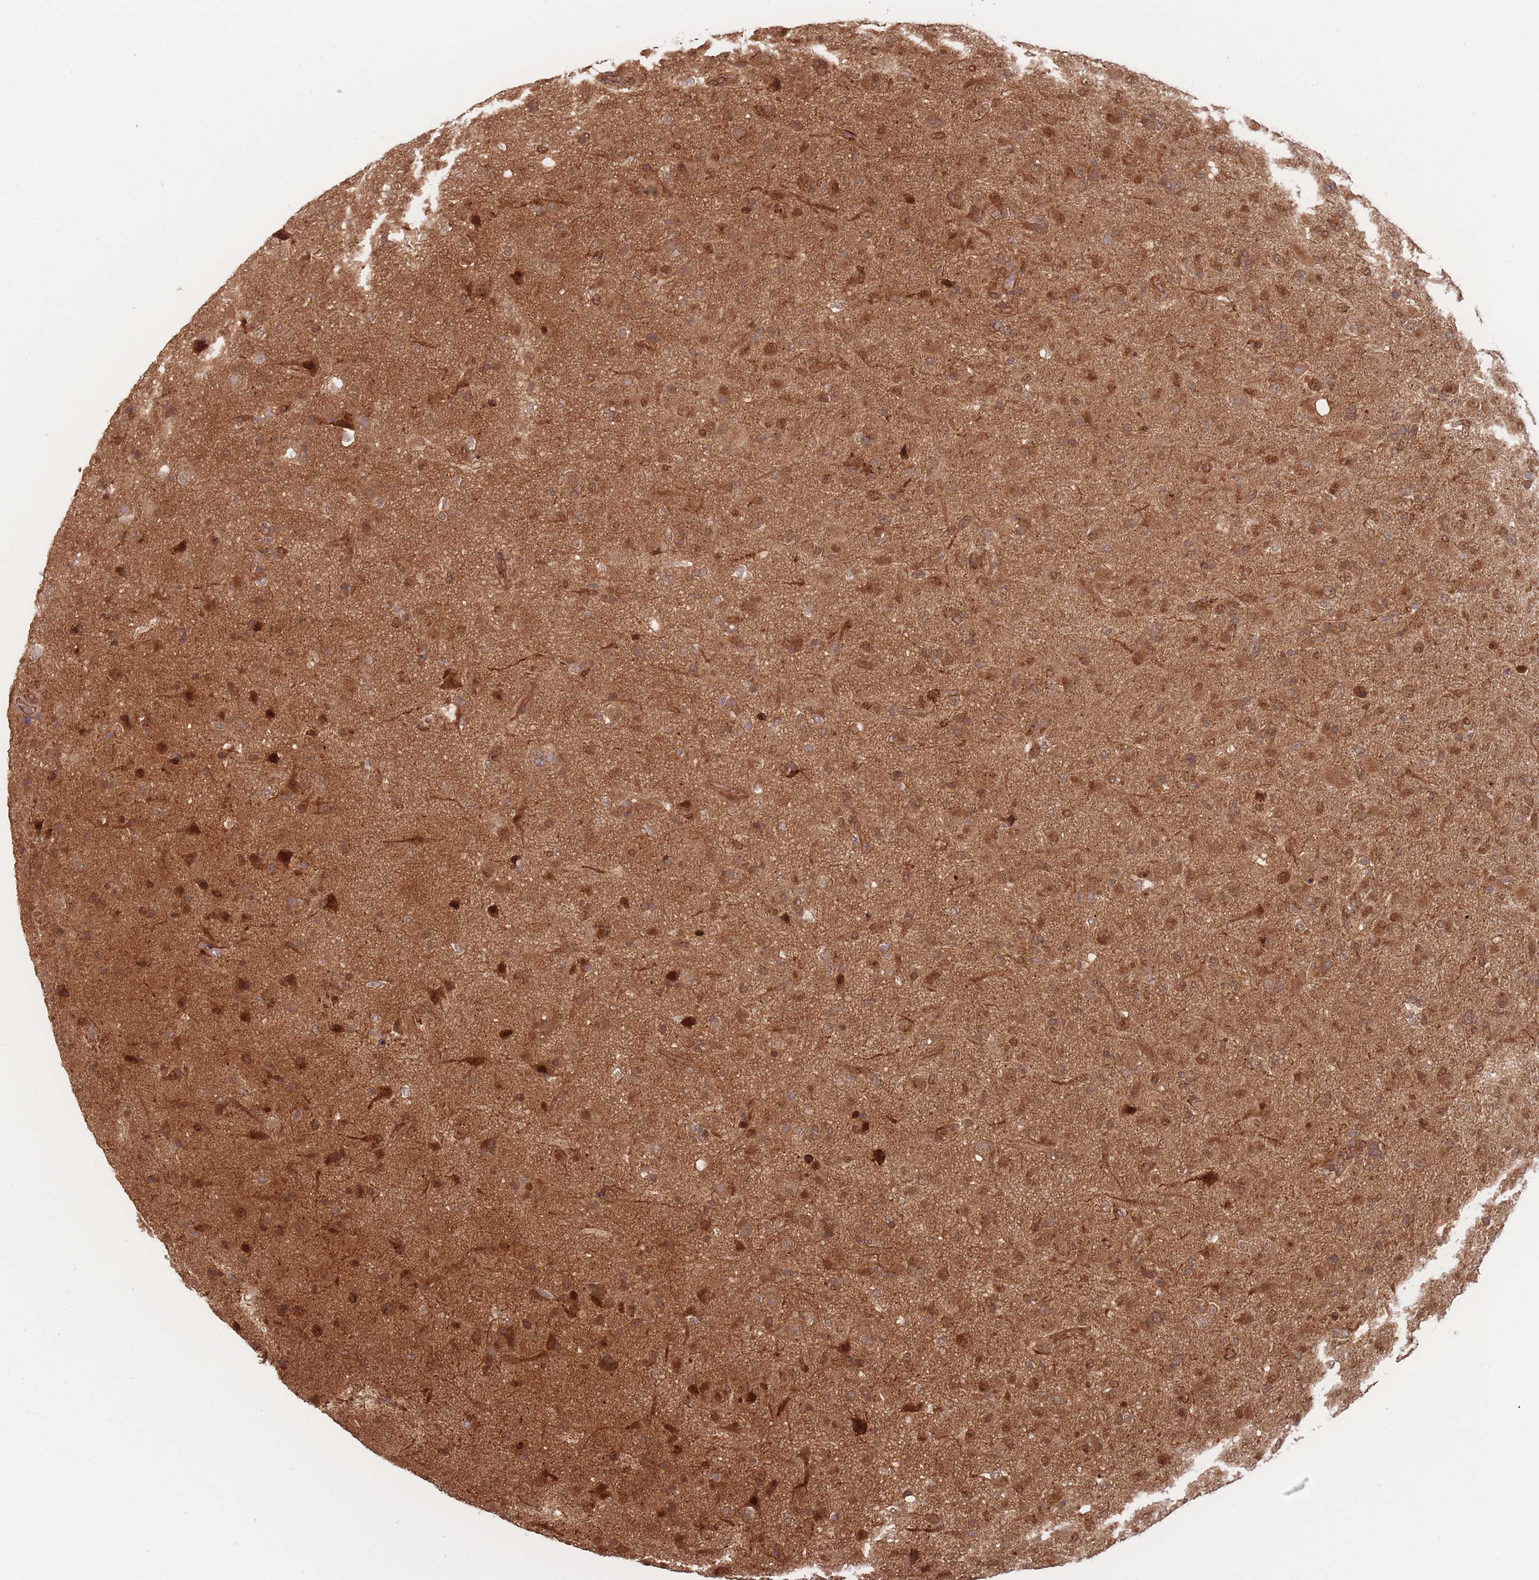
{"staining": {"intensity": "moderate", "quantity": ">75%", "location": "cytoplasmic/membranous"}, "tissue": "glioma", "cell_type": "Tumor cells", "image_type": "cancer", "snomed": [{"axis": "morphology", "description": "Glioma, malignant, Low grade"}, {"axis": "topography", "description": "Brain"}], "caption": "Glioma was stained to show a protein in brown. There is medium levels of moderate cytoplasmic/membranous staining in approximately >75% of tumor cells. (DAB = brown stain, brightfield microscopy at high magnification).", "gene": "PODXL2", "patient": {"sex": "male", "age": 65}}